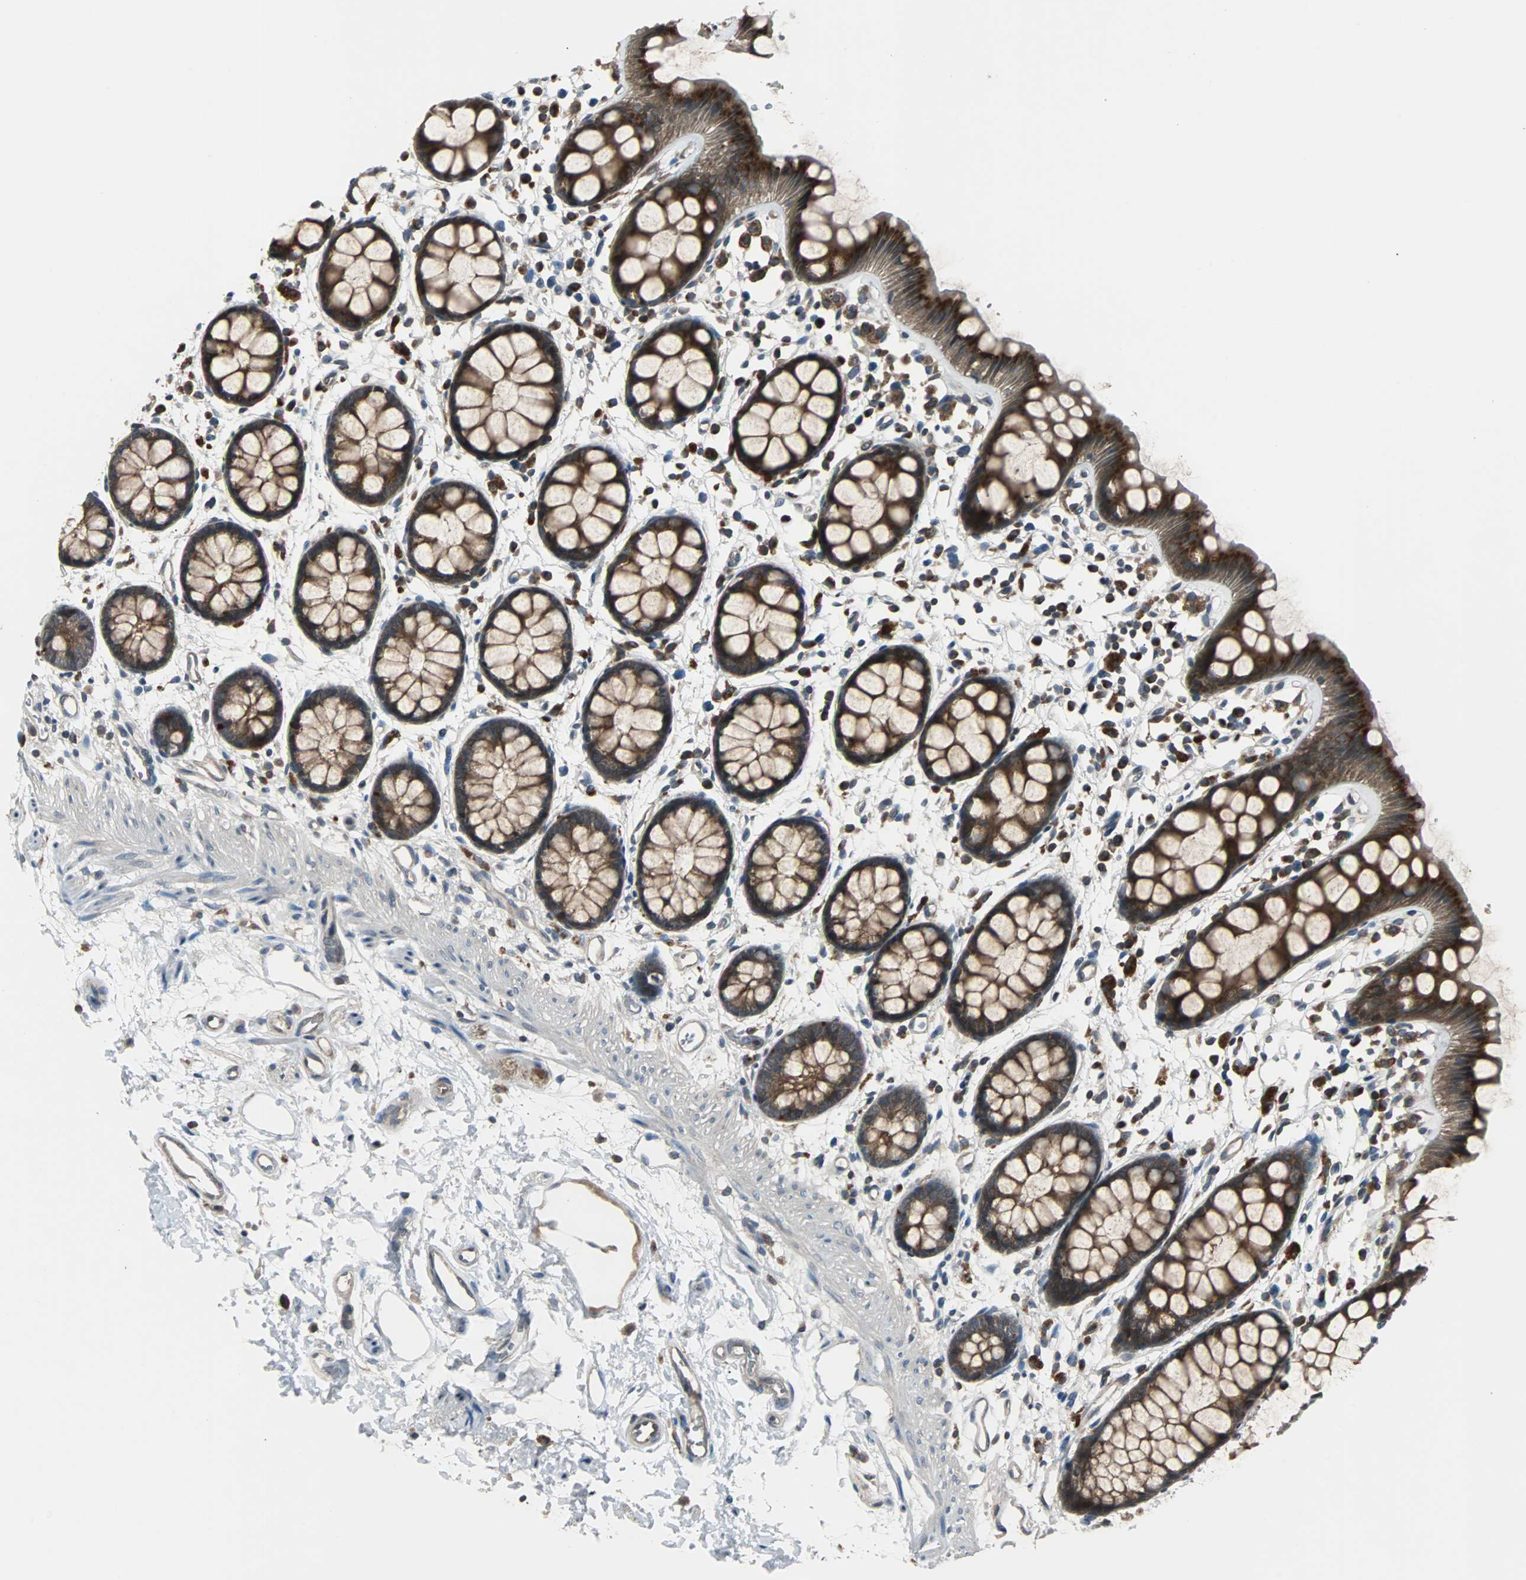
{"staining": {"intensity": "strong", "quantity": ">75%", "location": "cytoplasmic/membranous"}, "tissue": "rectum", "cell_type": "Glandular cells", "image_type": "normal", "snomed": [{"axis": "morphology", "description": "Normal tissue, NOS"}, {"axis": "topography", "description": "Rectum"}], "caption": "Immunohistochemistry (IHC) micrograph of benign rectum: human rectum stained using immunohistochemistry displays high levels of strong protein expression localized specifically in the cytoplasmic/membranous of glandular cells, appearing as a cytoplasmic/membranous brown color.", "gene": "ARF1", "patient": {"sex": "female", "age": 66}}